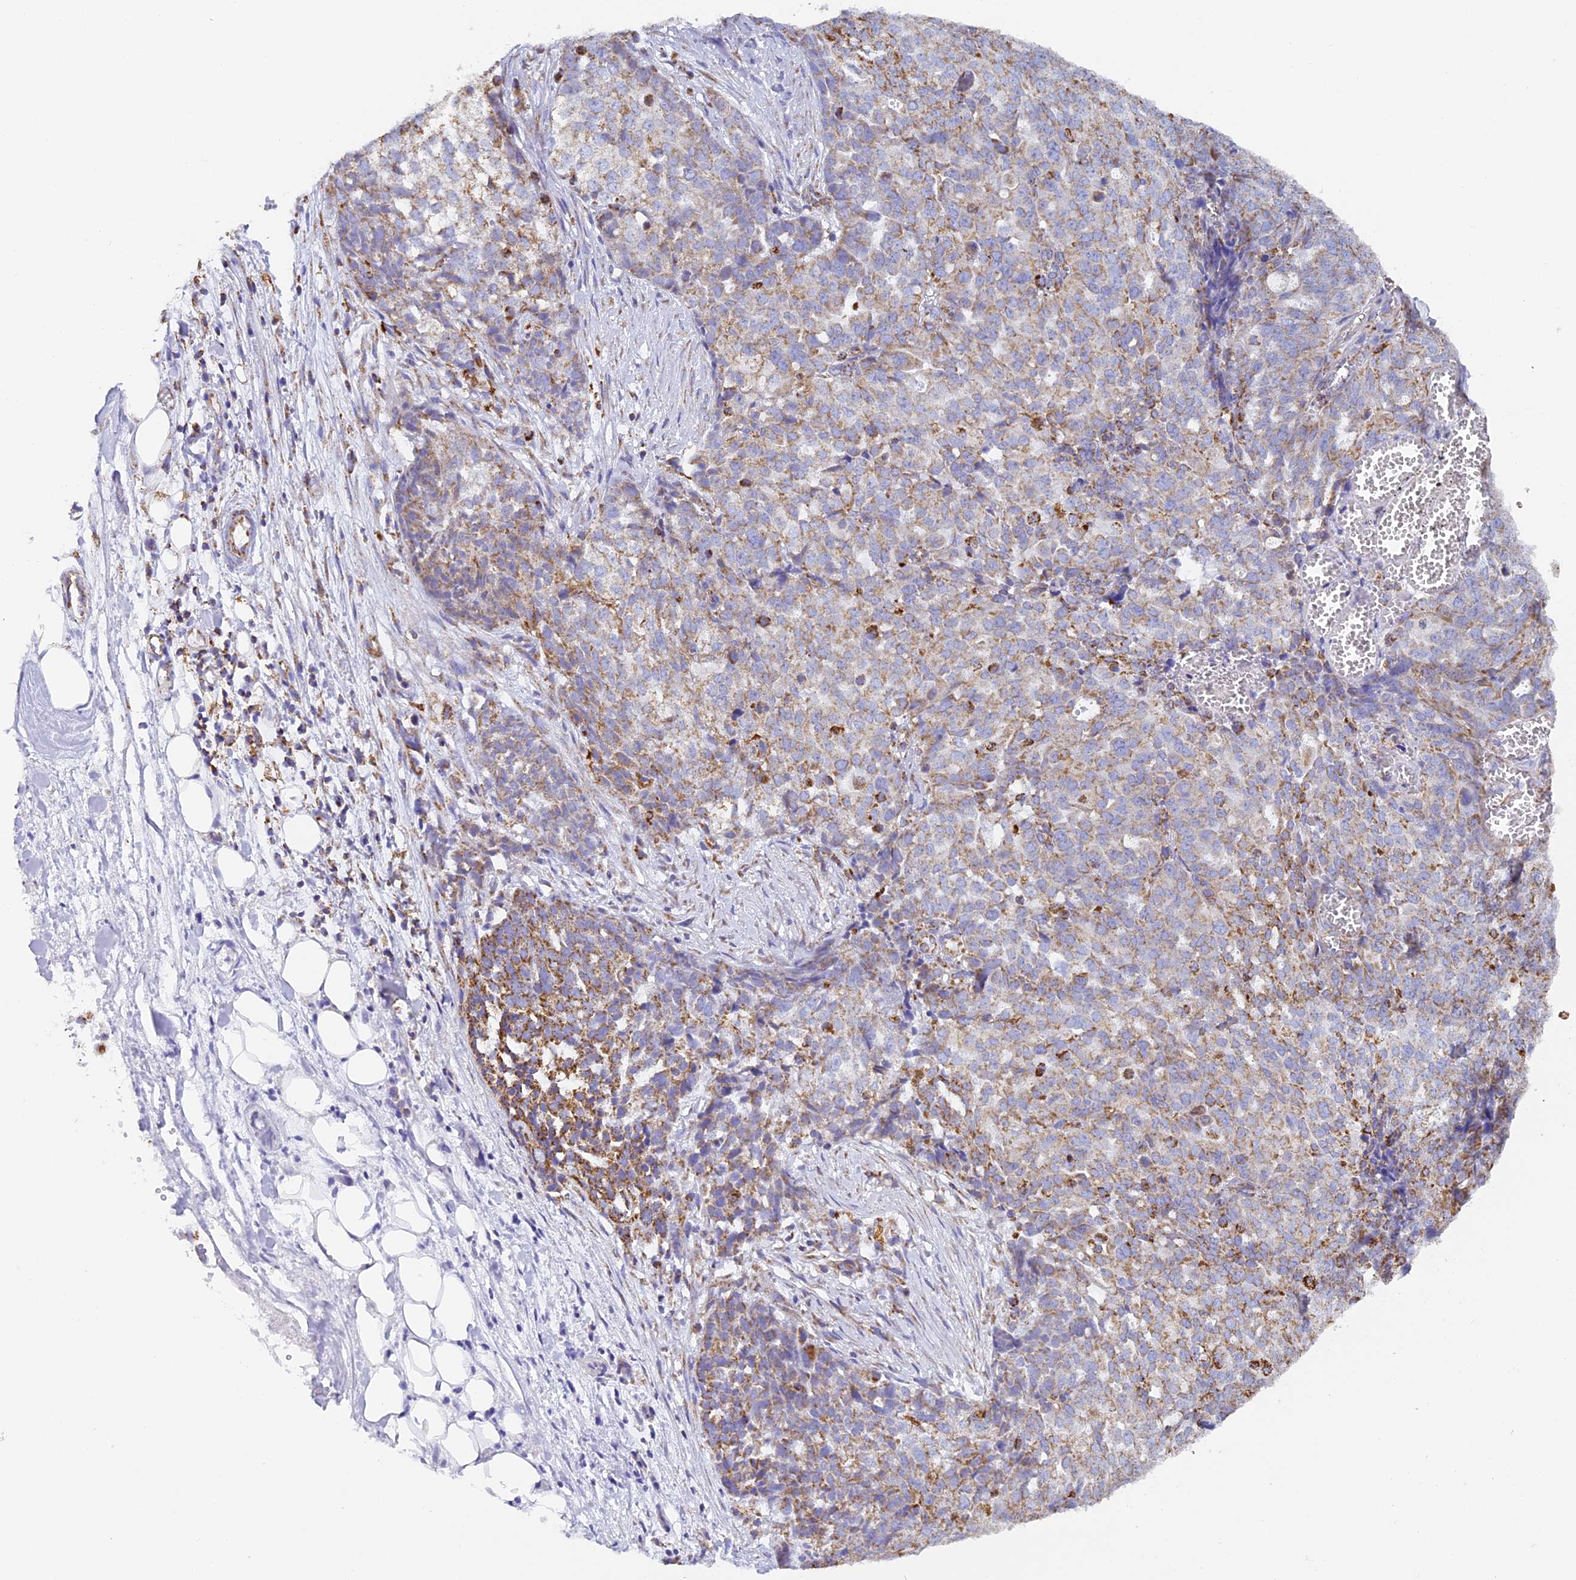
{"staining": {"intensity": "moderate", "quantity": "25%-75%", "location": "cytoplasmic/membranous"}, "tissue": "ovarian cancer", "cell_type": "Tumor cells", "image_type": "cancer", "snomed": [{"axis": "morphology", "description": "Cystadenocarcinoma, serous, NOS"}, {"axis": "topography", "description": "Soft tissue"}, {"axis": "topography", "description": "Ovary"}], "caption": "Protein expression analysis of ovarian serous cystadenocarcinoma reveals moderate cytoplasmic/membranous staining in approximately 25%-75% of tumor cells.", "gene": "STK17A", "patient": {"sex": "female", "age": 57}}